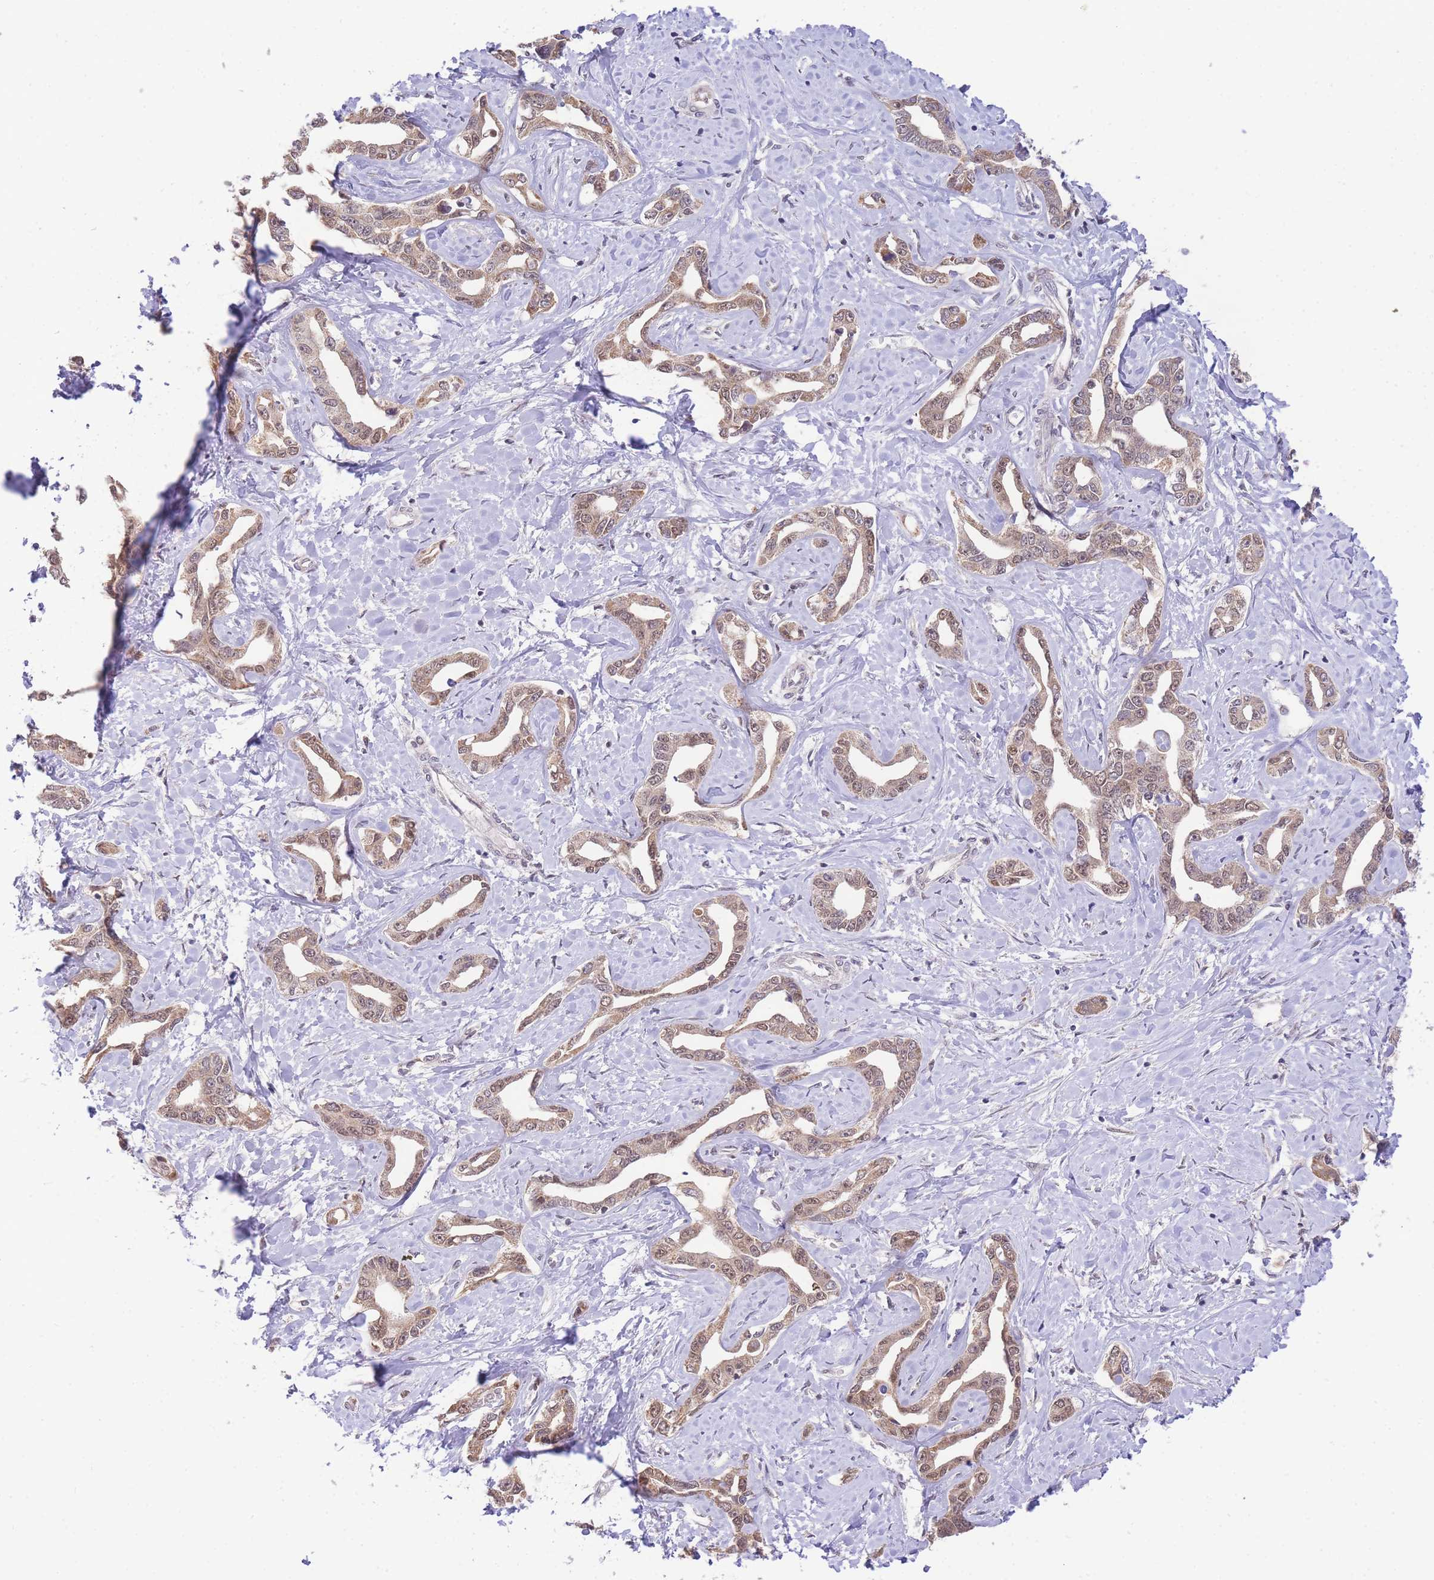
{"staining": {"intensity": "moderate", "quantity": ">75%", "location": "cytoplasmic/membranous,nuclear"}, "tissue": "liver cancer", "cell_type": "Tumor cells", "image_type": "cancer", "snomed": [{"axis": "morphology", "description": "Cholangiocarcinoma"}, {"axis": "topography", "description": "Liver"}], "caption": "Brown immunohistochemical staining in cholangiocarcinoma (liver) reveals moderate cytoplasmic/membranous and nuclear positivity in about >75% of tumor cells.", "gene": "PUS10", "patient": {"sex": "male", "age": 59}}